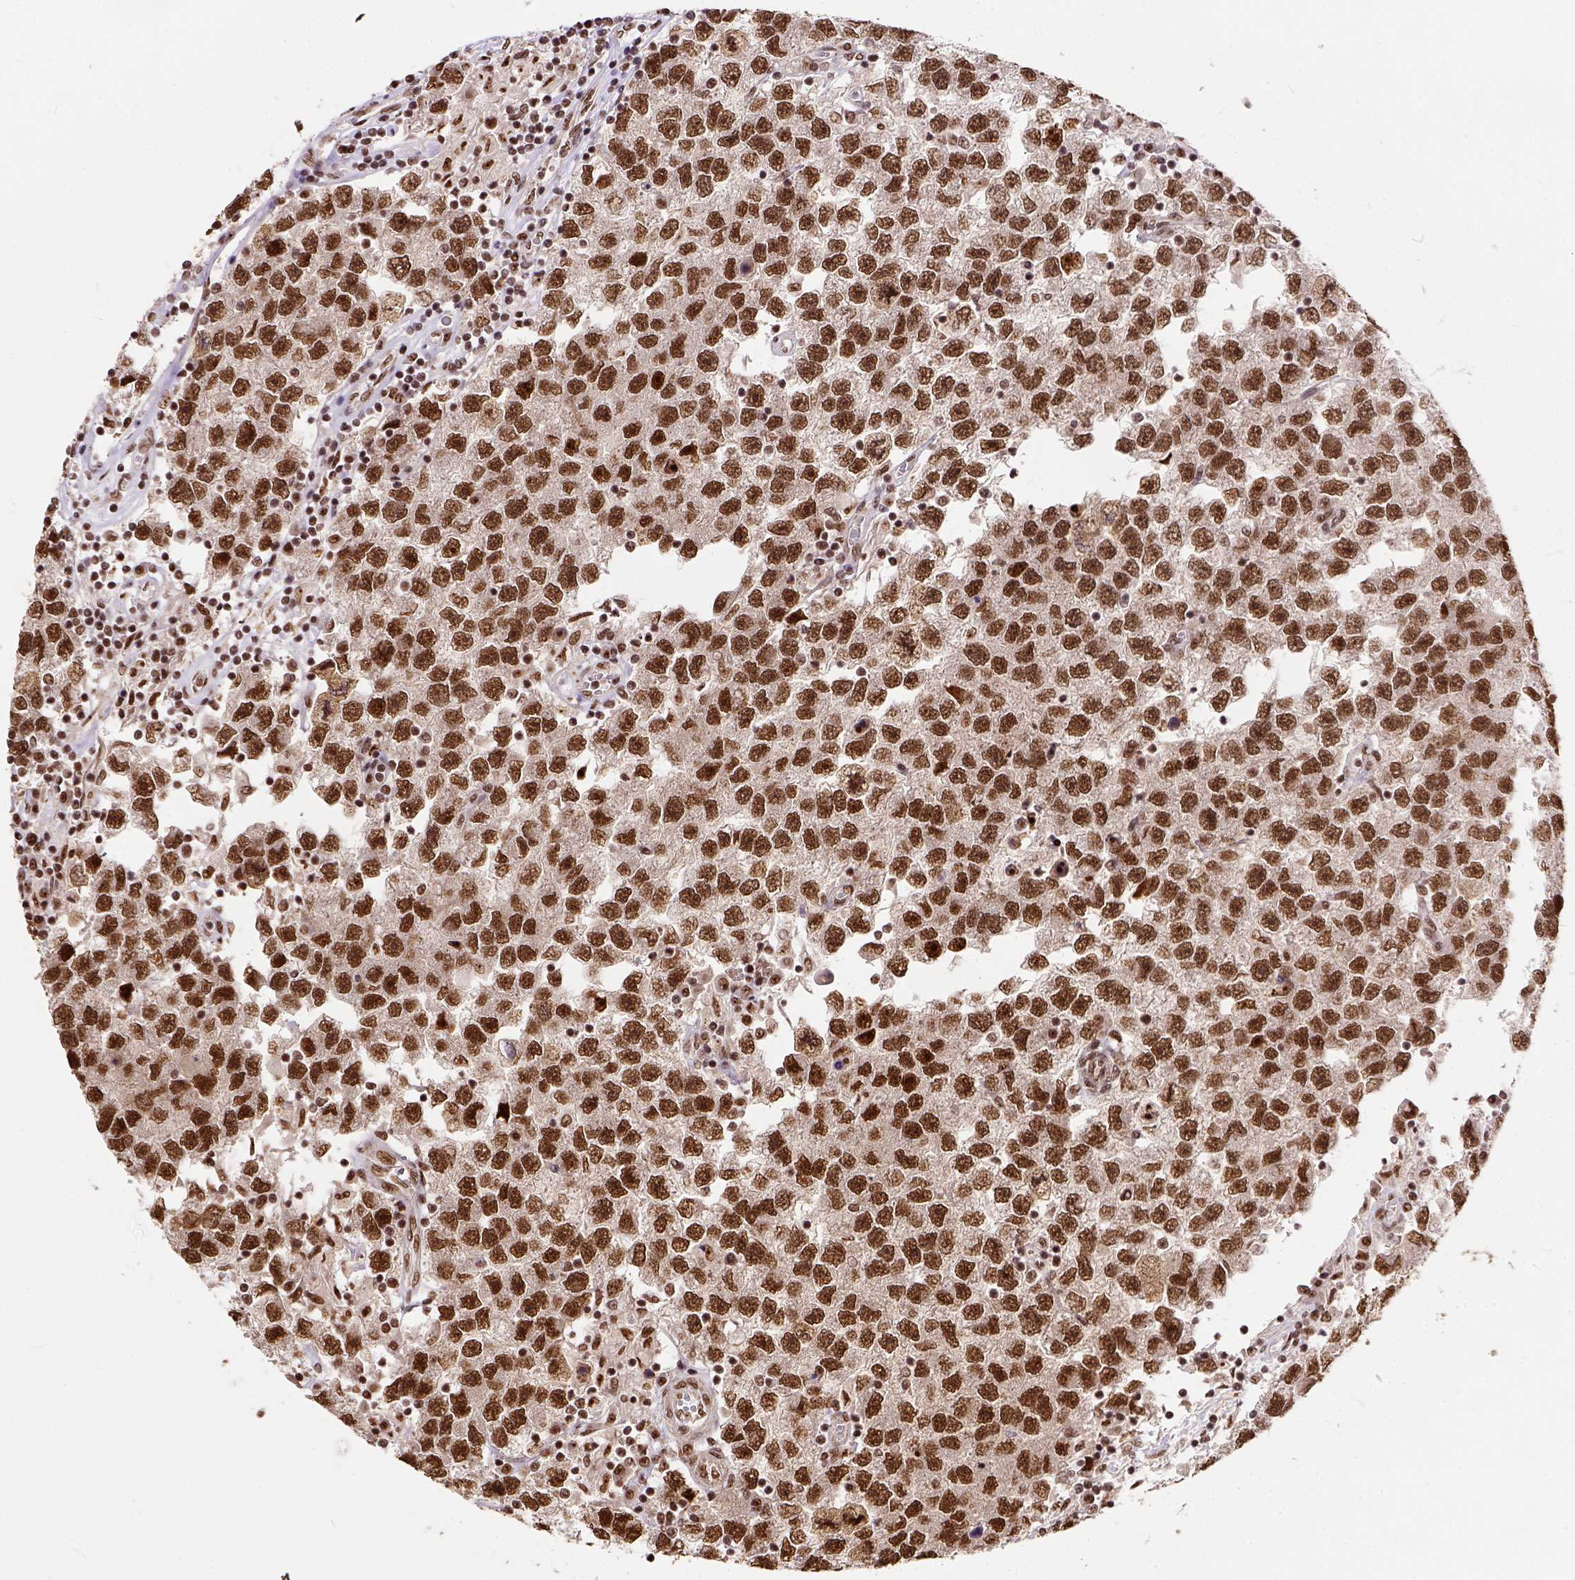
{"staining": {"intensity": "strong", "quantity": ">75%", "location": "nuclear"}, "tissue": "testis cancer", "cell_type": "Tumor cells", "image_type": "cancer", "snomed": [{"axis": "morphology", "description": "Seminoma, NOS"}, {"axis": "topography", "description": "Testis"}], "caption": "Seminoma (testis) tissue displays strong nuclear positivity in about >75% of tumor cells", "gene": "NACC1", "patient": {"sex": "male", "age": 26}}